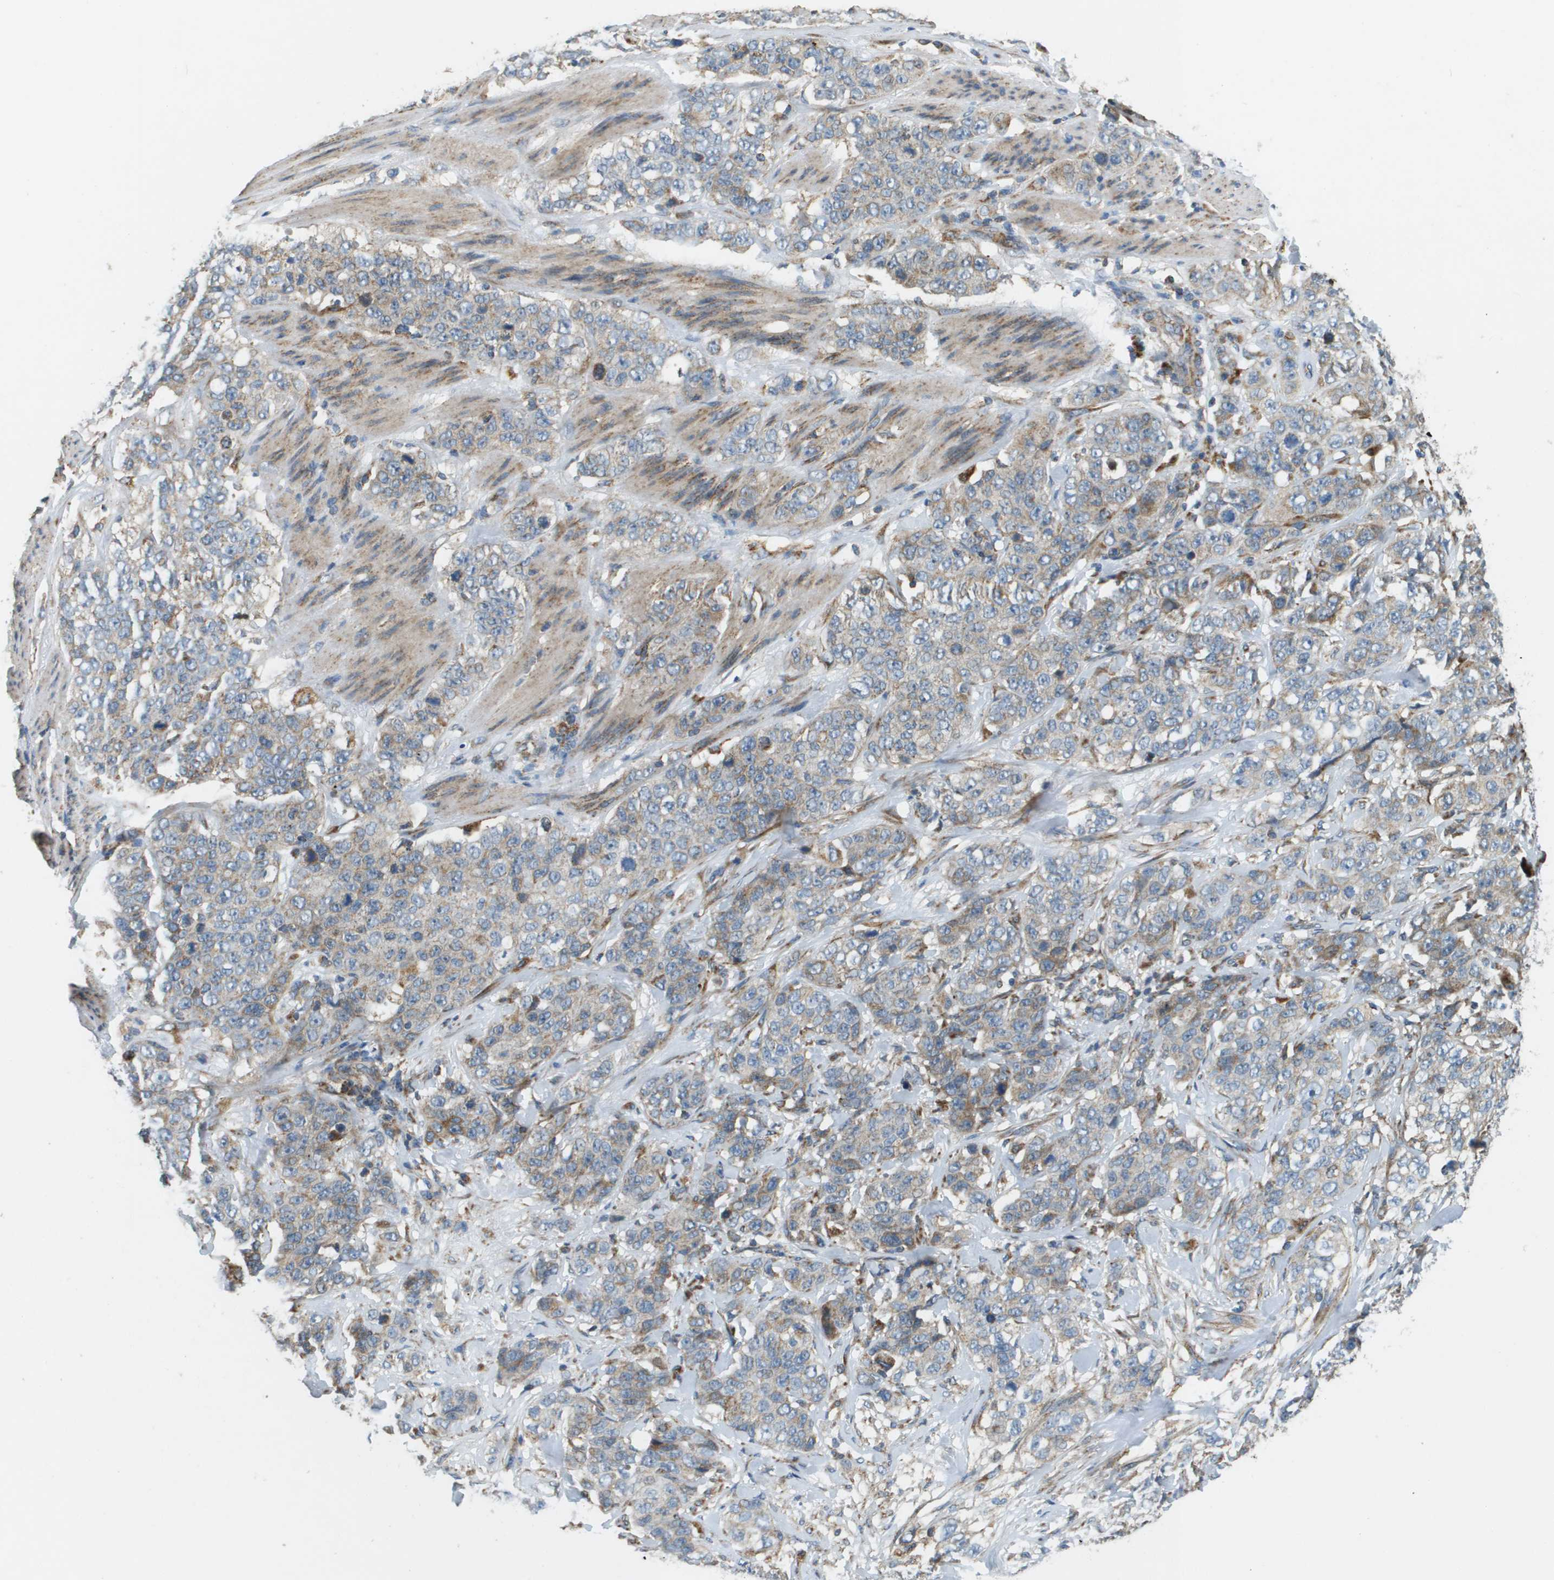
{"staining": {"intensity": "weak", "quantity": "25%-75%", "location": "cytoplasmic/membranous"}, "tissue": "stomach cancer", "cell_type": "Tumor cells", "image_type": "cancer", "snomed": [{"axis": "morphology", "description": "Adenocarcinoma, NOS"}, {"axis": "topography", "description": "Stomach"}], "caption": "IHC staining of adenocarcinoma (stomach), which shows low levels of weak cytoplasmic/membranous staining in about 25%-75% of tumor cells indicating weak cytoplasmic/membranous protein expression. The staining was performed using DAB (3,3'-diaminobenzidine) (brown) for protein detection and nuclei were counterstained in hematoxylin (blue).", "gene": "NRK", "patient": {"sex": "male", "age": 48}}